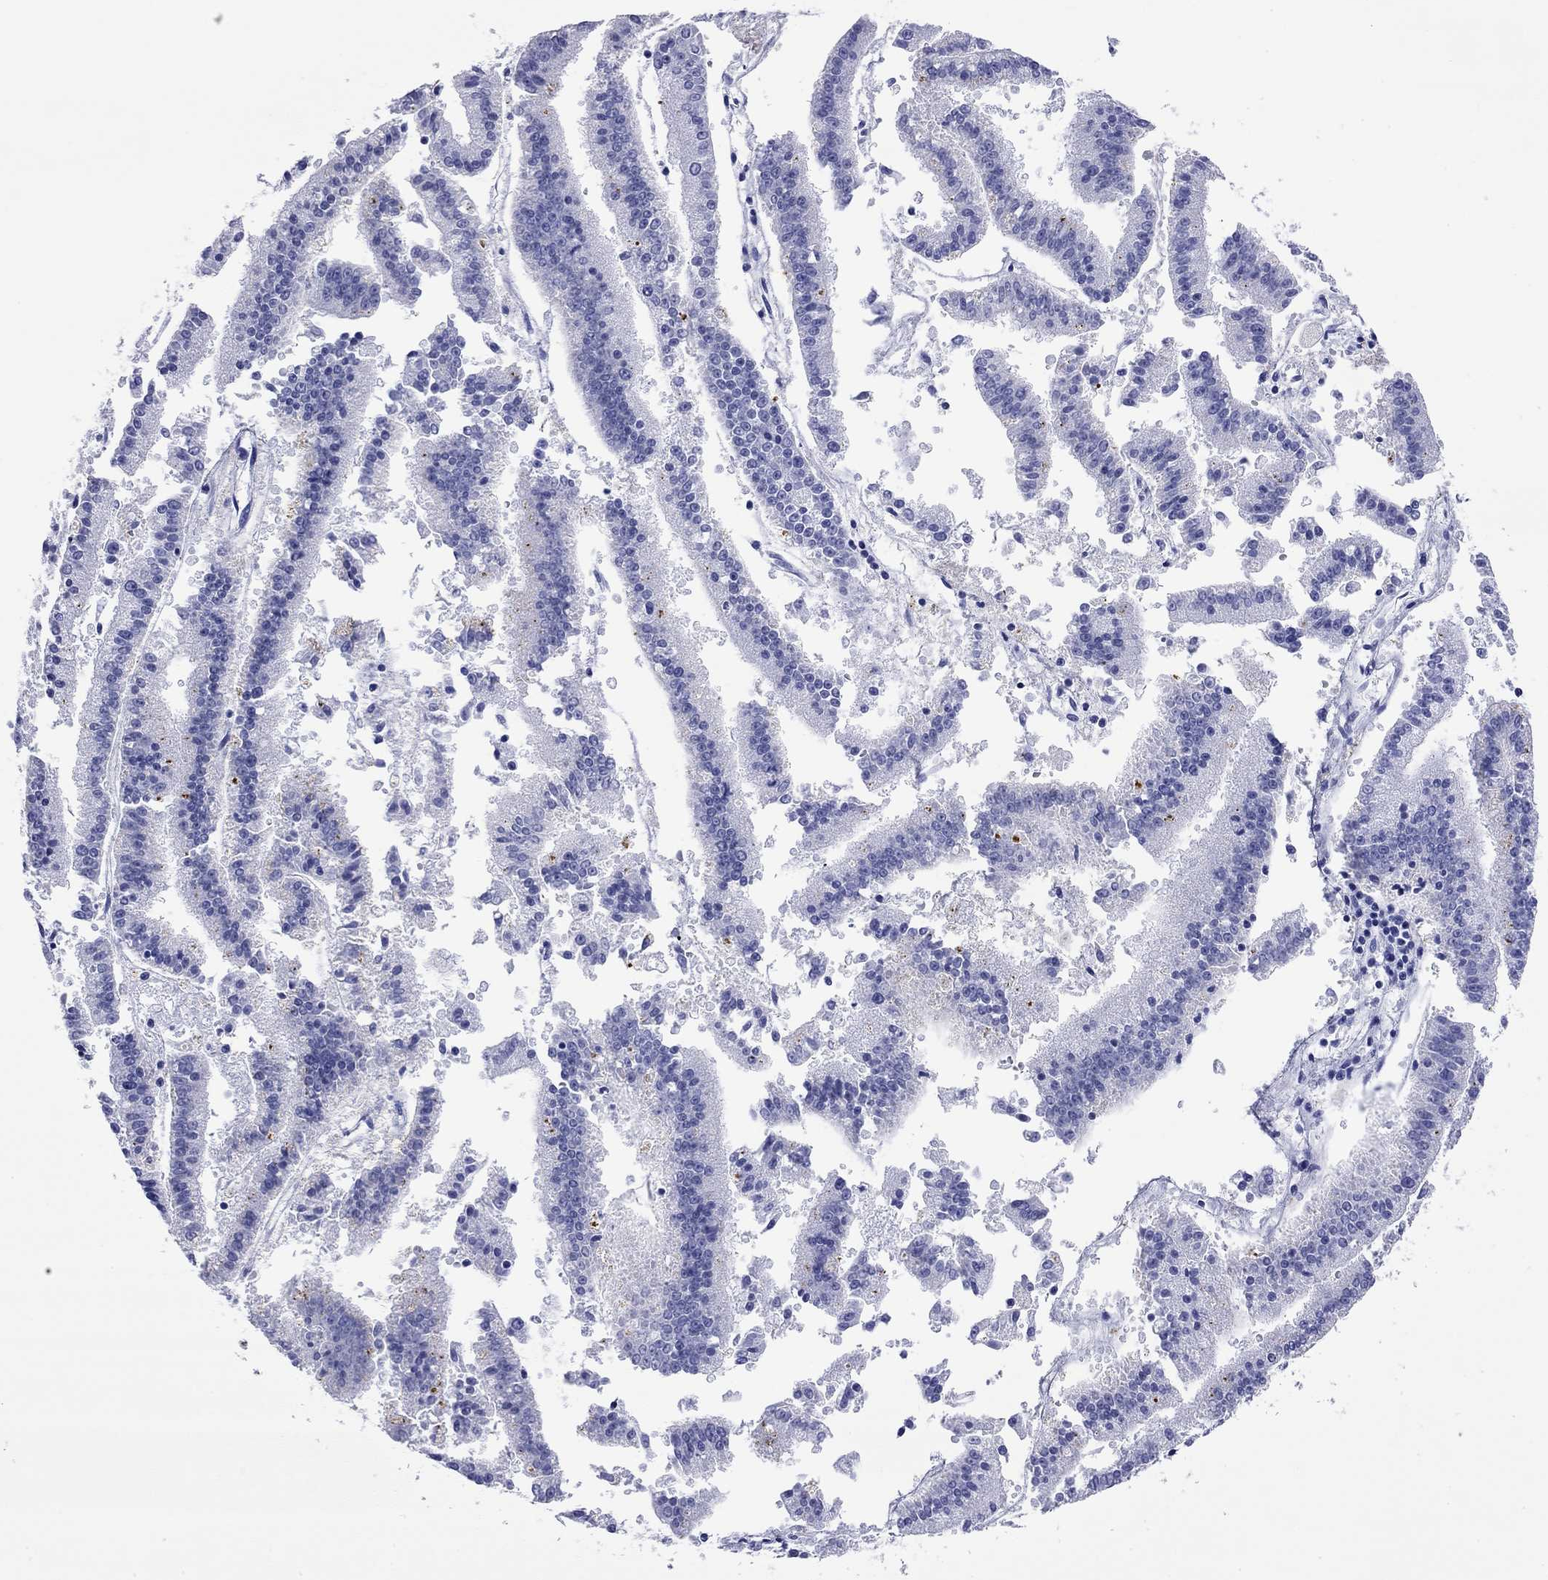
{"staining": {"intensity": "negative", "quantity": "none", "location": "none"}, "tissue": "endometrial cancer", "cell_type": "Tumor cells", "image_type": "cancer", "snomed": [{"axis": "morphology", "description": "Adenocarcinoma, NOS"}, {"axis": "topography", "description": "Endometrium"}], "caption": "DAB immunohistochemical staining of endometrial cancer (adenocarcinoma) exhibits no significant expression in tumor cells.", "gene": "FIGLA", "patient": {"sex": "female", "age": 66}}